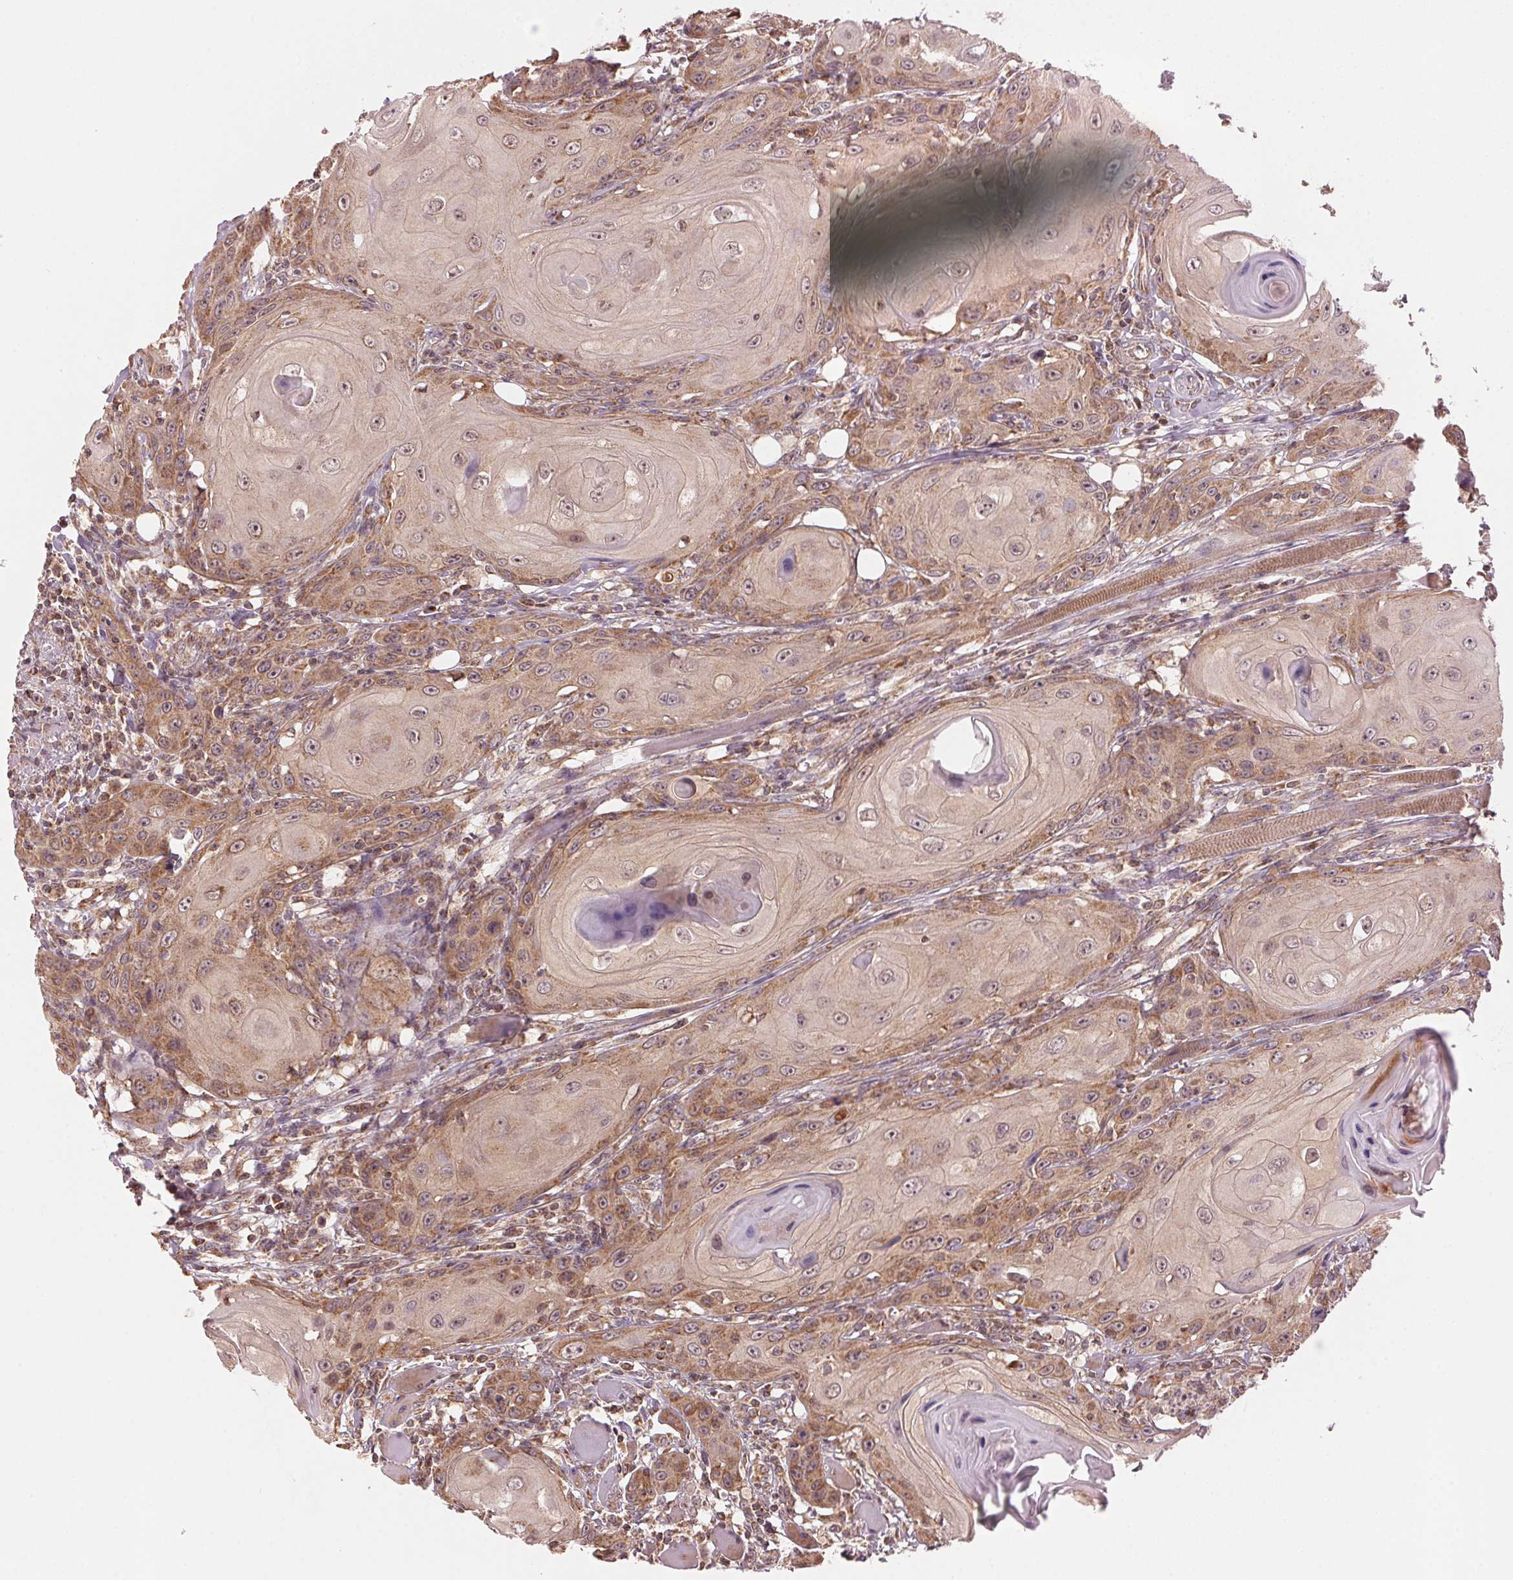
{"staining": {"intensity": "moderate", "quantity": ">75%", "location": "cytoplasmic/membranous,nuclear"}, "tissue": "head and neck cancer", "cell_type": "Tumor cells", "image_type": "cancer", "snomed": [{"axis": "morphology", "description": "Squamous cell carcinoma, NOS"}, {"axis": "topography", "description": "Head-Neck"}], "caption": "Immunohistochemical staining of head and neck cancer (squamous cell carcinoma) reveals moderate cytoplasmic/membranous and nuclear protein positivity in approximately >75% of tumor cells.", "gene": "ARHGAP6", "patient": {"sex": "female", "age": 80}}